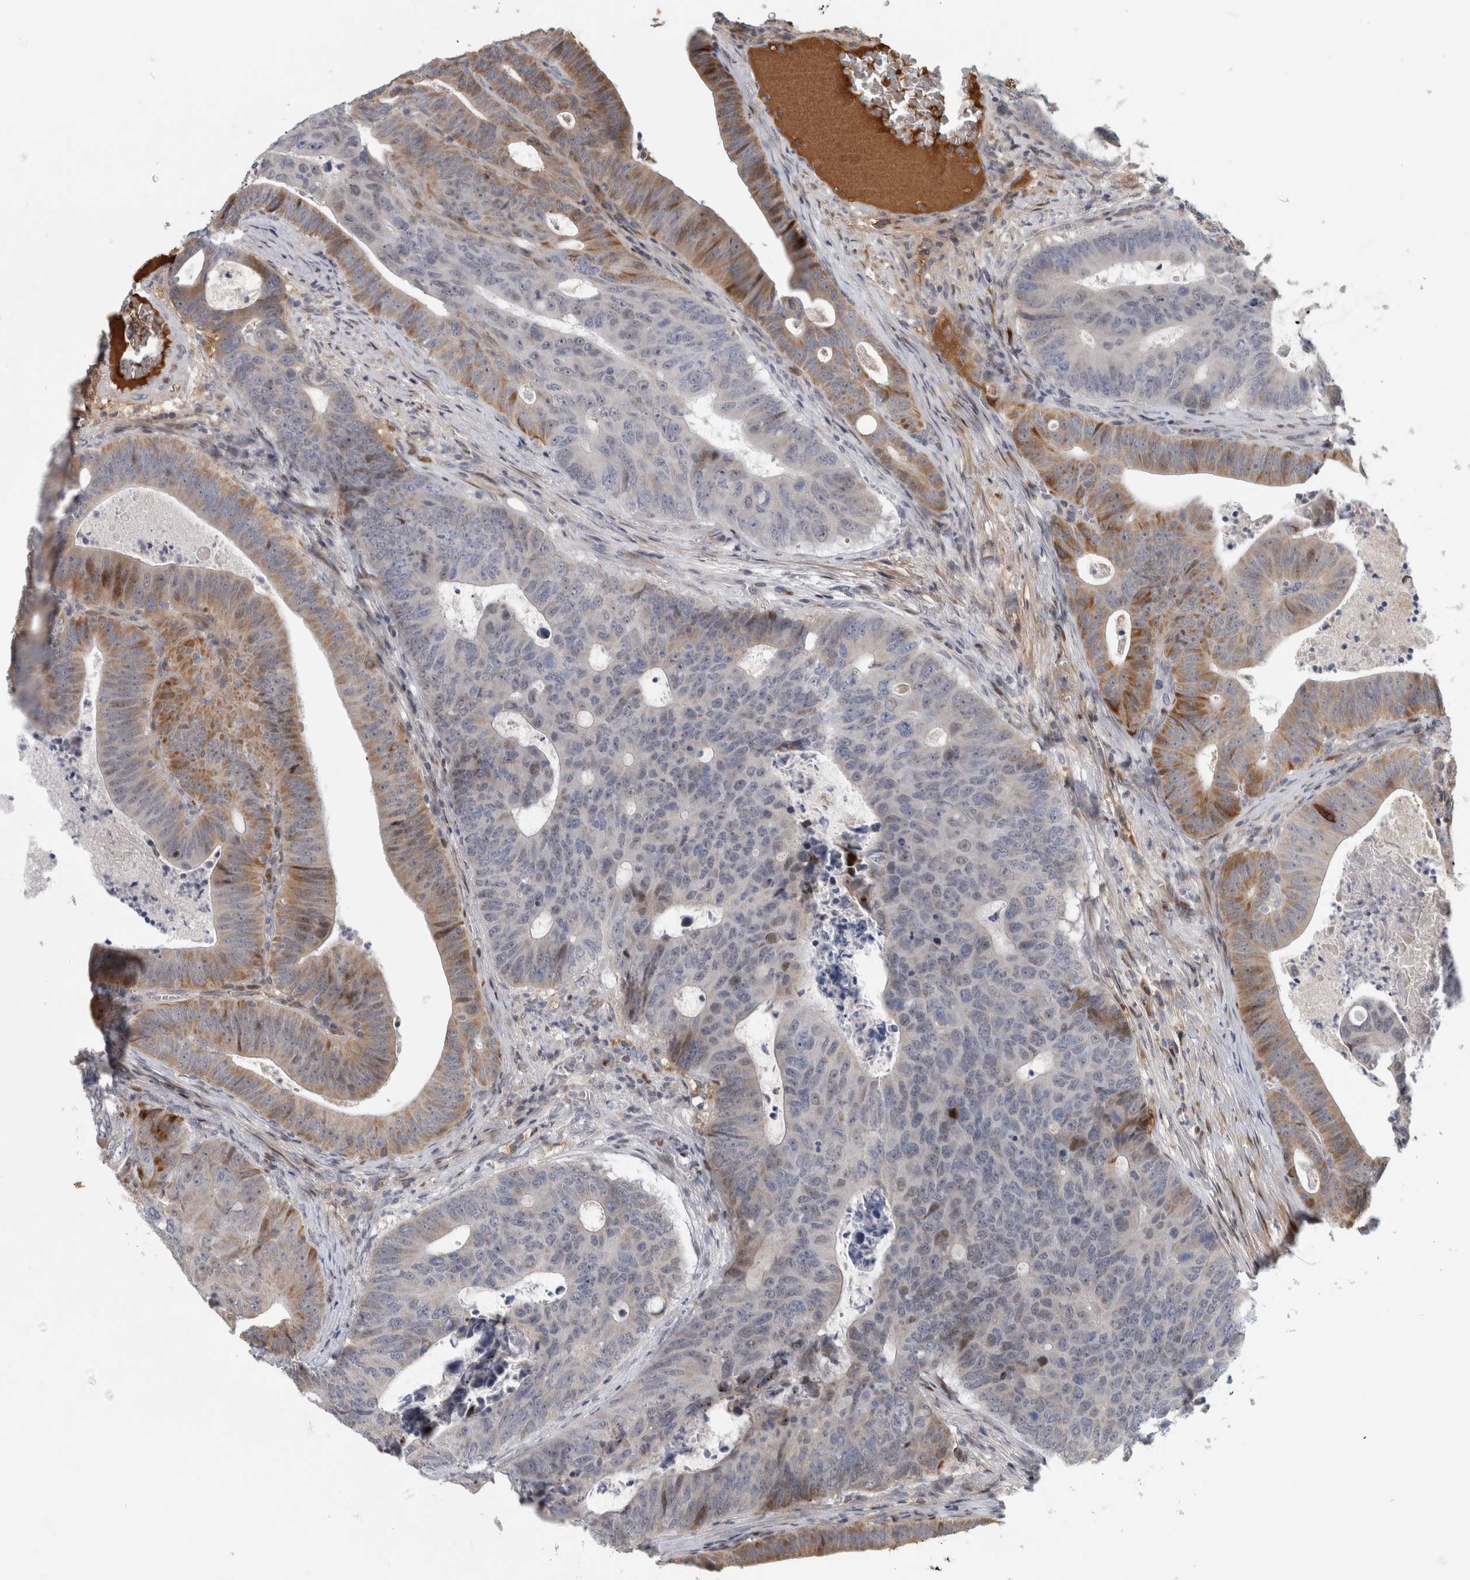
{"staining": {"intensity": "moderate", "quantity": "<25%", "location": "cytoplasmic/membranous"}, "tissue": "colorectal cancer", "cell_type": "Tumor cells", "image_type": "cancer", "snomed": [{"axis": "morphology", "description": "Adenocarcinoma, NOS"}, {"axis": "topography", "description": "Colon"}], "caption": "Immunohistochemical staining of human colorectal adenocarcinoma demonstrates low levels of moderate cytoplasmic/membranous protein expression in about <25% of tumor cells.", "gene": "RBM48", "patient": {"sex": "male", "age": 87}}